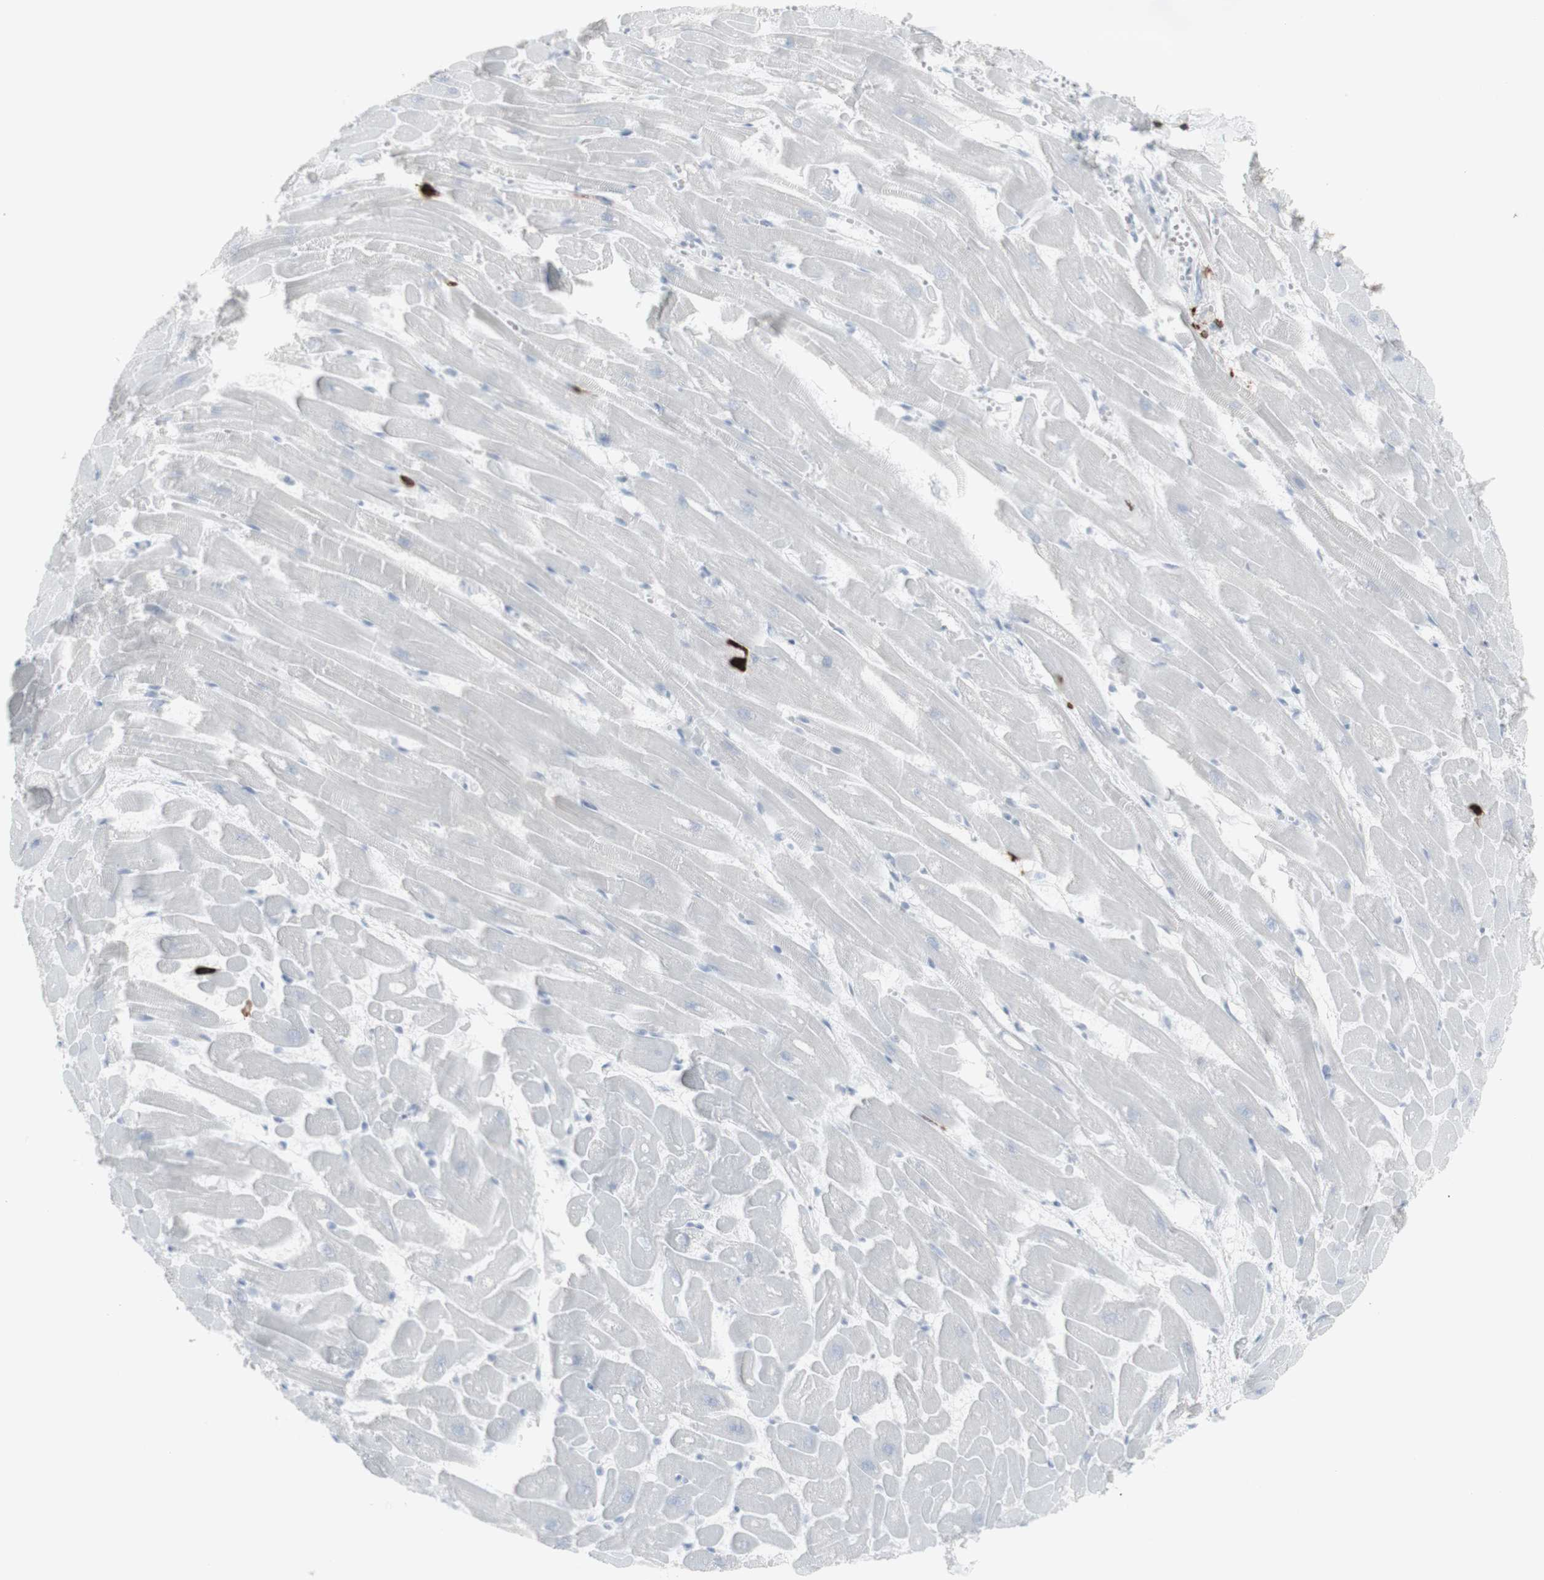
{"staining": {"intensity": "negative", "quantity": "none", "location": "none"}, "tissue": "heart muscle", "cell_type": "Cardiomyocytes", "image_type": "normal", "snomed": [{"axis": "morphology", "description": "Normal tissue, NOS"}, {"axis": "topography", "description": "Heart"}], "caption": "Protein analysis of unremarkable heart muscle demonstrates no significant staining in cardiomyocytes. (DAB IHC visualized using brightfield microscopy, high magnification).", "gene": "CD247", "patient": {"sex": "female", "age": 19}}